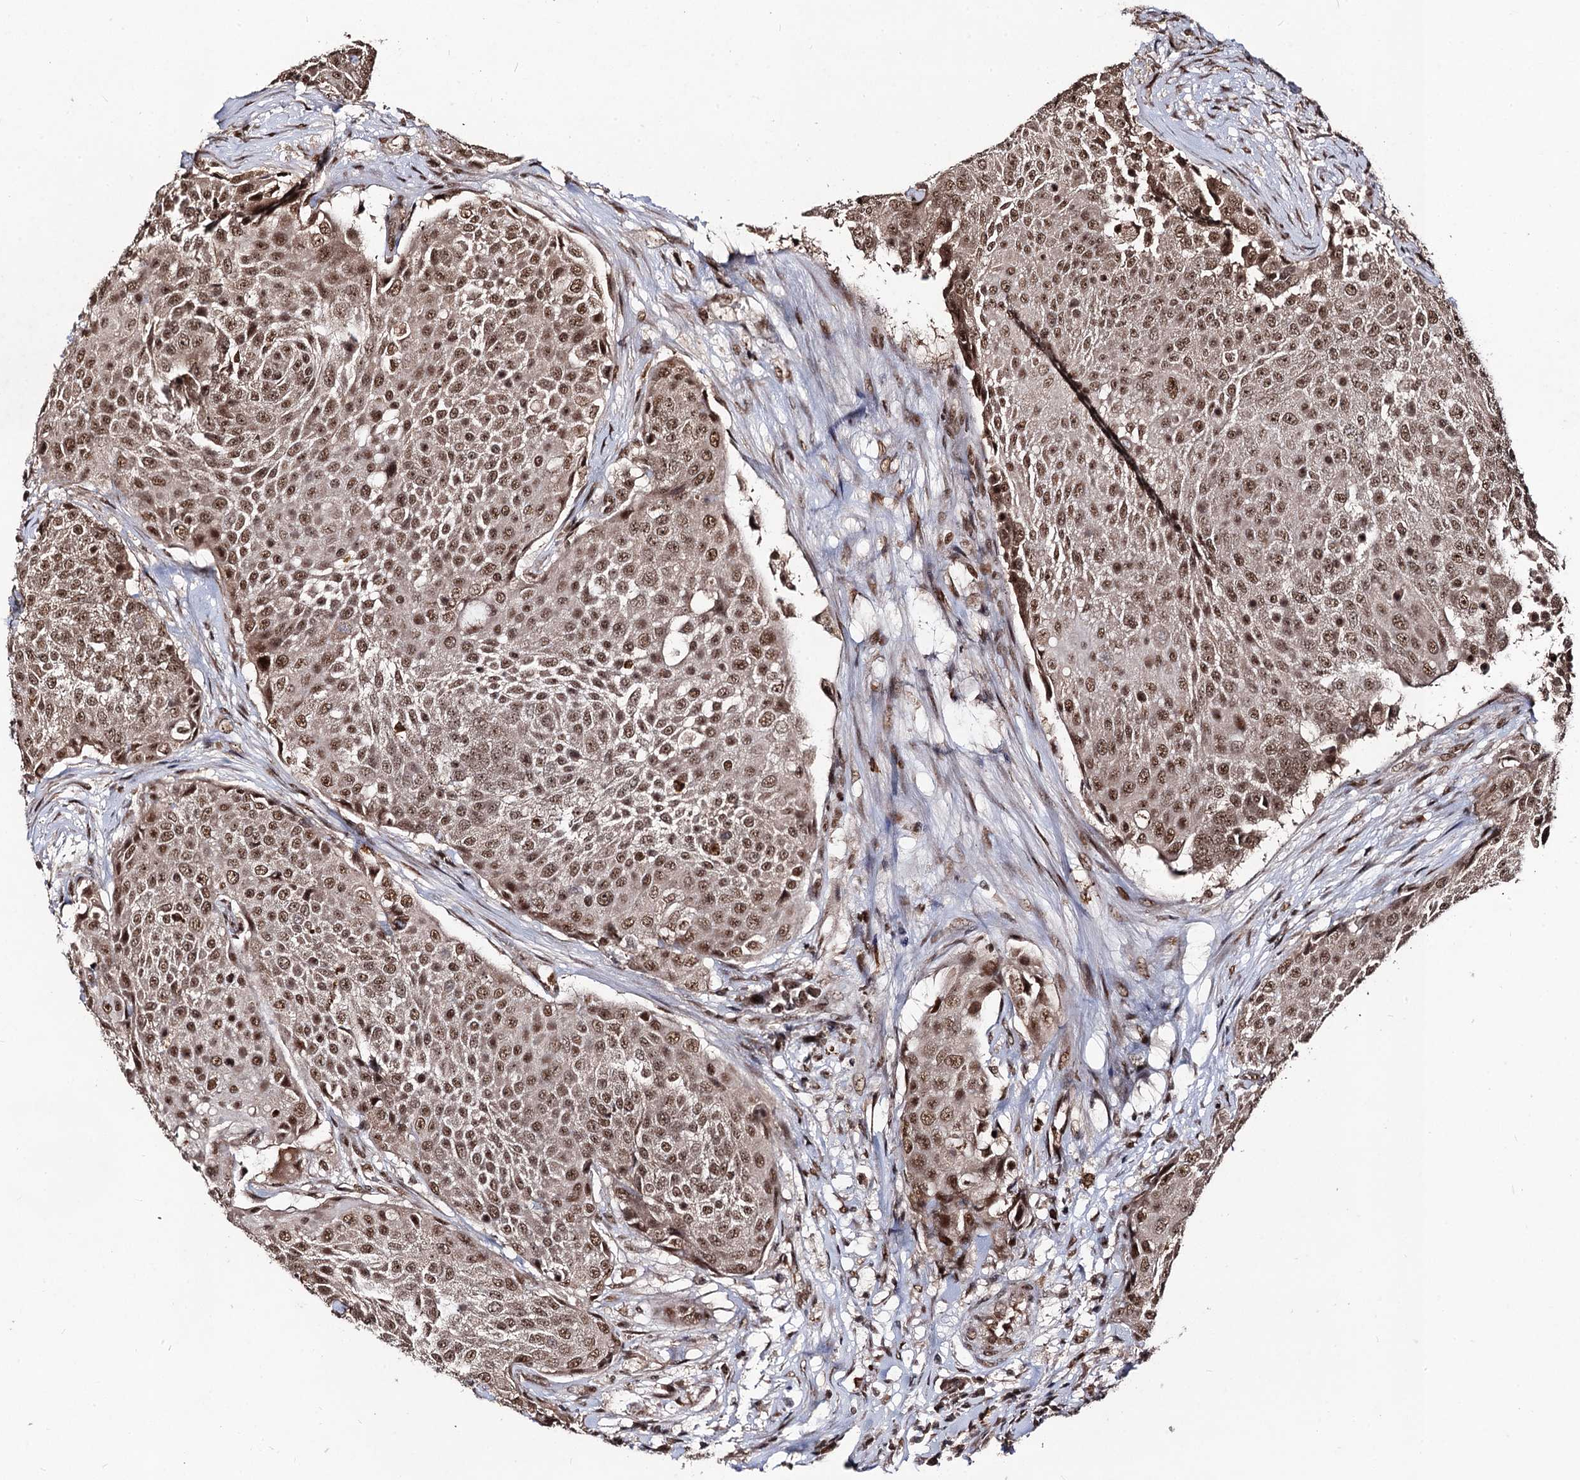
{"staining": {"intensity": "moderate", "quantity": ">75%", "location": "nuclear"}, "tissue": "urothelial cancer", "cell_type": "Tumor cells", "image_type": "cancer", "snomed": [{"axis": "morphology", "description": "Urothelial carcinoma, High grade"}, {"axis": "topography", "description": "Urinary bladder"}], "caption": "Immunohistochemistry (IHC) photomicrograph of neoplastic tissue: human high-grade urothelial carcinoma stained using immunohistochemistry shows medium levels of moderate protein expression localized specifically in the nuclear of tumor cells, appearing as a nuclear brown color.", "gene": "SFSWAP", "patient": {"sex": "female", "age": 63}}